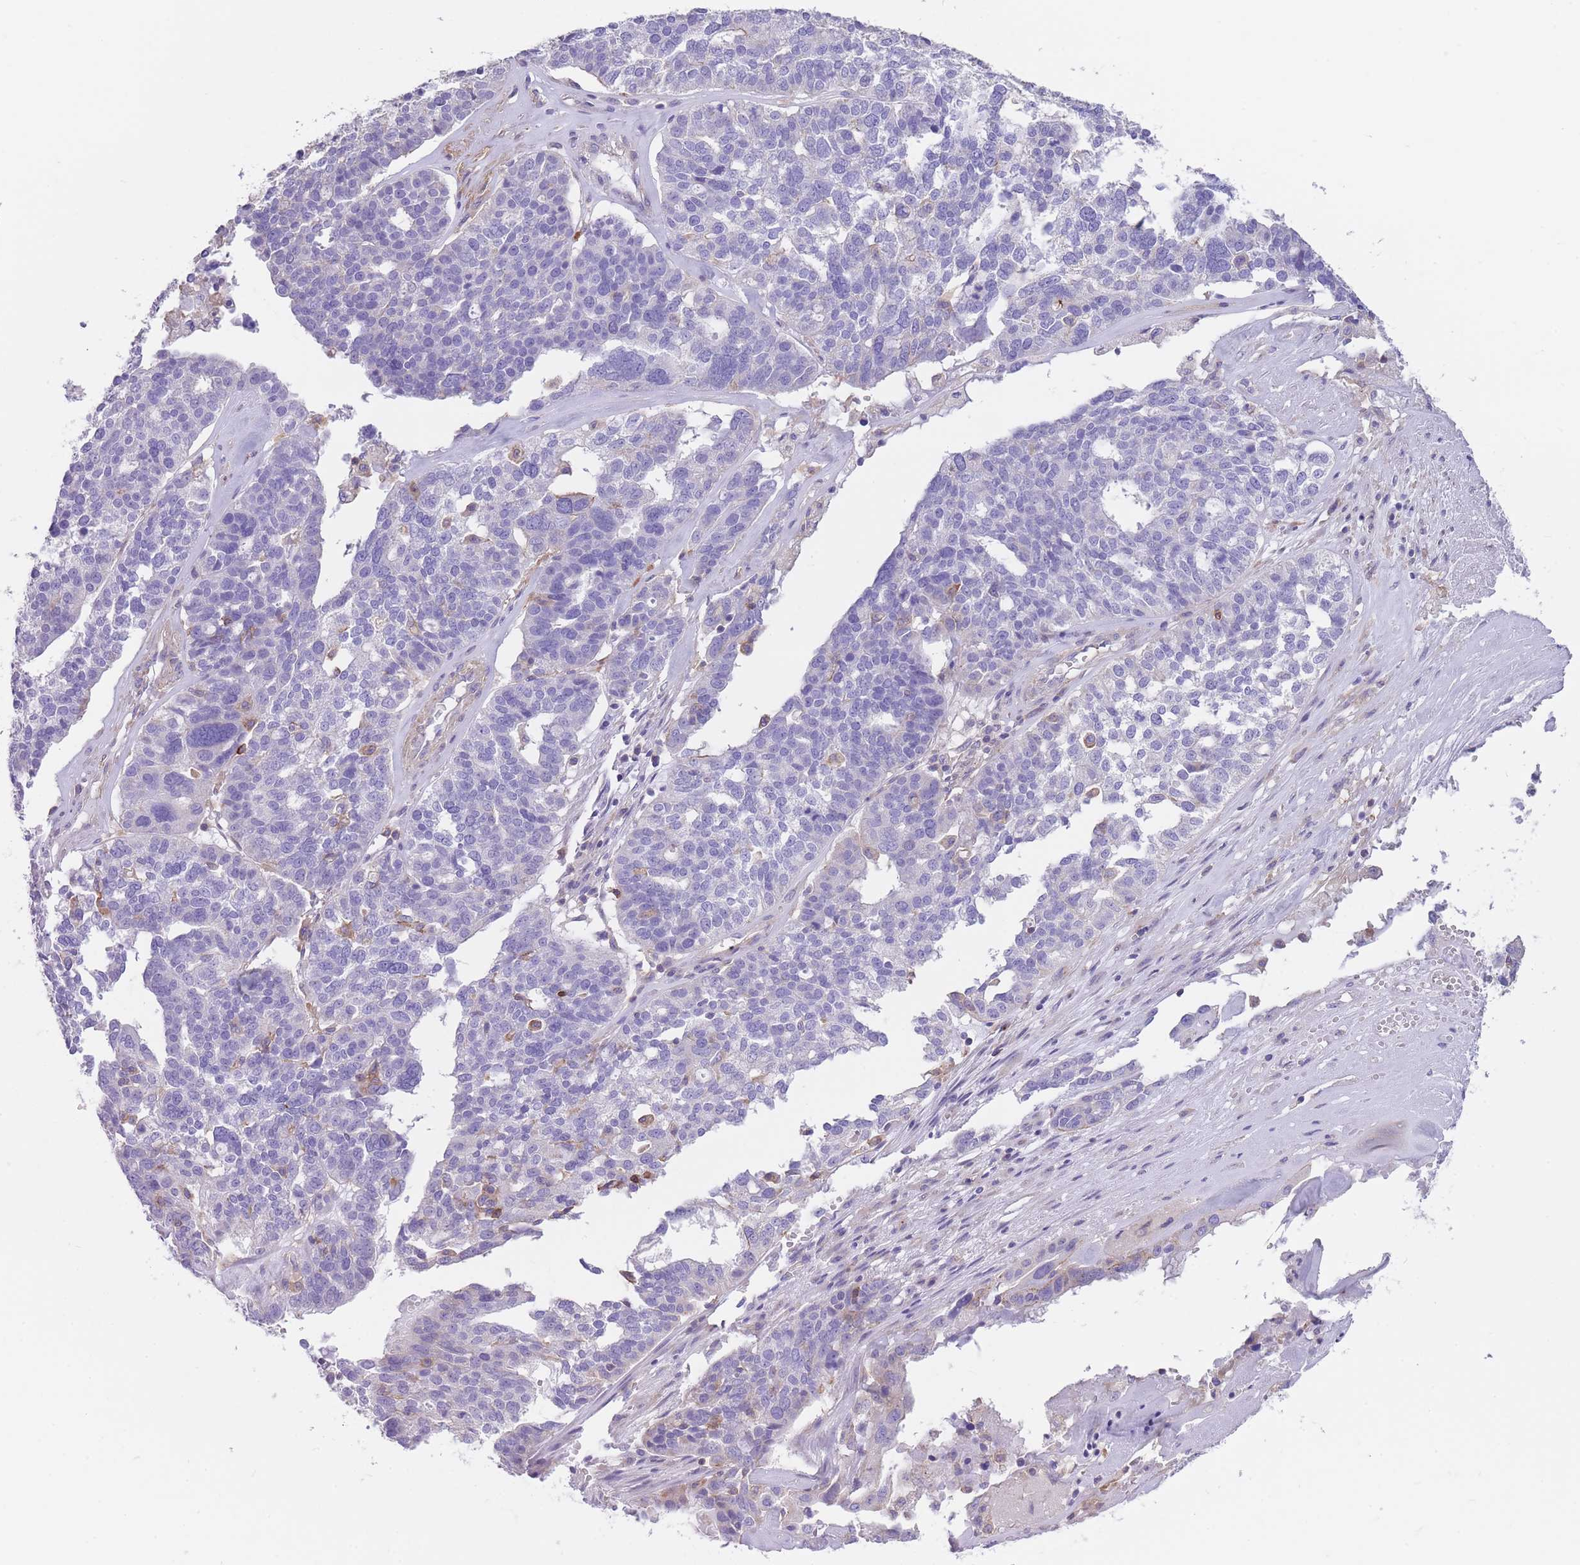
{"staining": {"intensity": "negative", "quantity": "none", "location": "none"}, "tissue": "ovarian cancer", "cell_type": "Tumor cells", "image_type": "cancer", "snomed": [{"axis": "morphology", "description": "Cystadenocarcinoma, serous, NOS"}, {"axis": "topography", "description": "Ovary"}], "caption": "Serous cystadenocarcinoma (ovarian) was stained to show a protein in brown. There is no significant expression in tumor cells.", "gene": "LDB3", "patient": {"sex": "female", "age": 59}}